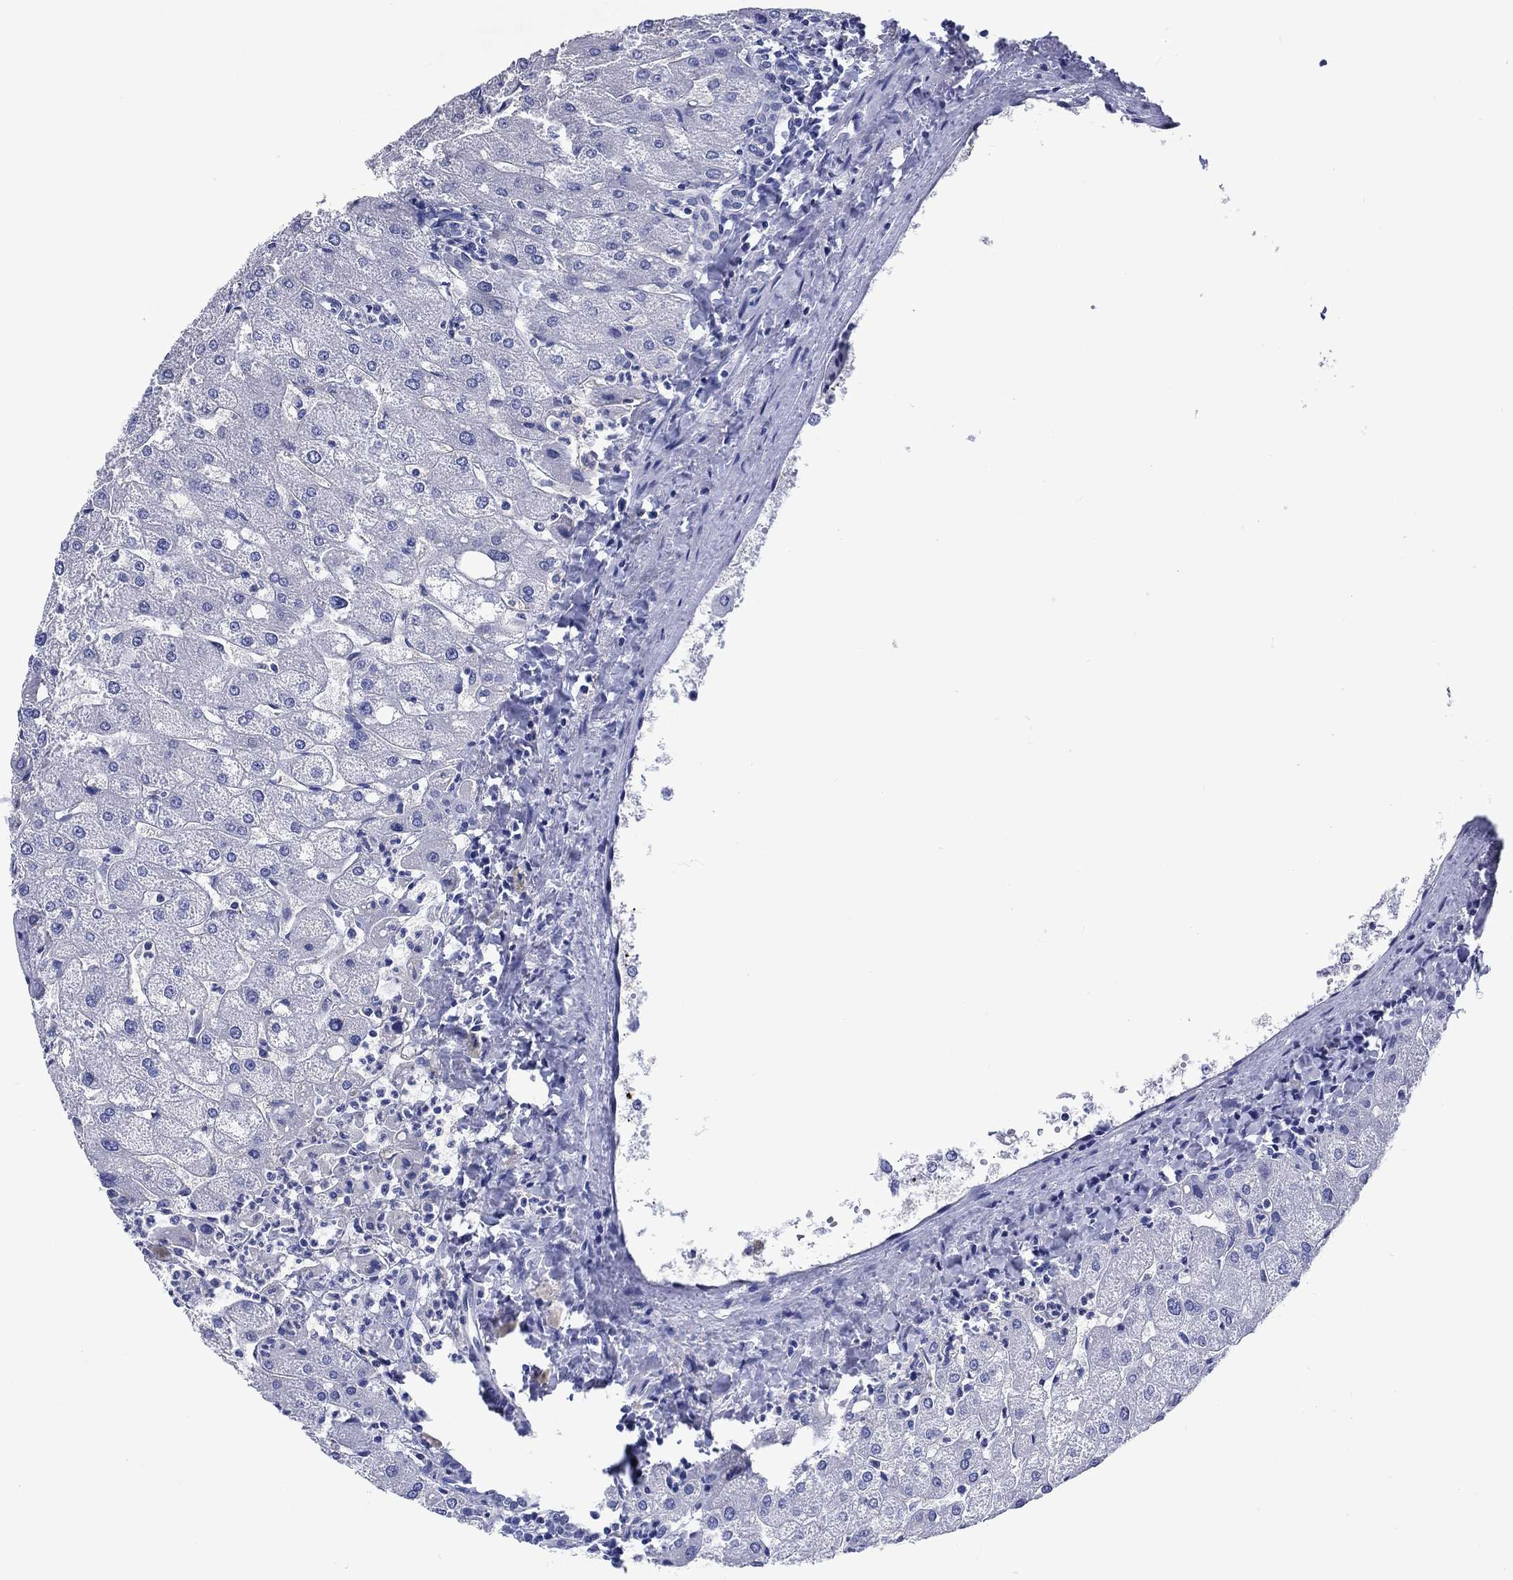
{"staining": {"intensity": "negative", "quantity": "none", "location": "none"}, "tissue": "liver", "cell_type": "Cholangiocytes", "image_type": "normal", "snomed": [{"axis": "morphology", "description": "Normal tissue, NOS"}, {"axis": "topography", "description": "Liver"}], "caption": "DAB (3,3'-diaminobenzidine) immunohistochemical staining of benign human liver reveals no significant expression in cholangiocytes. The staining is performed using DAB brown chromogen with nuclei counter-stained in using hematoxylin.", "gene": "CACNG3", "patient": {"sex": "male", "age": 67}}